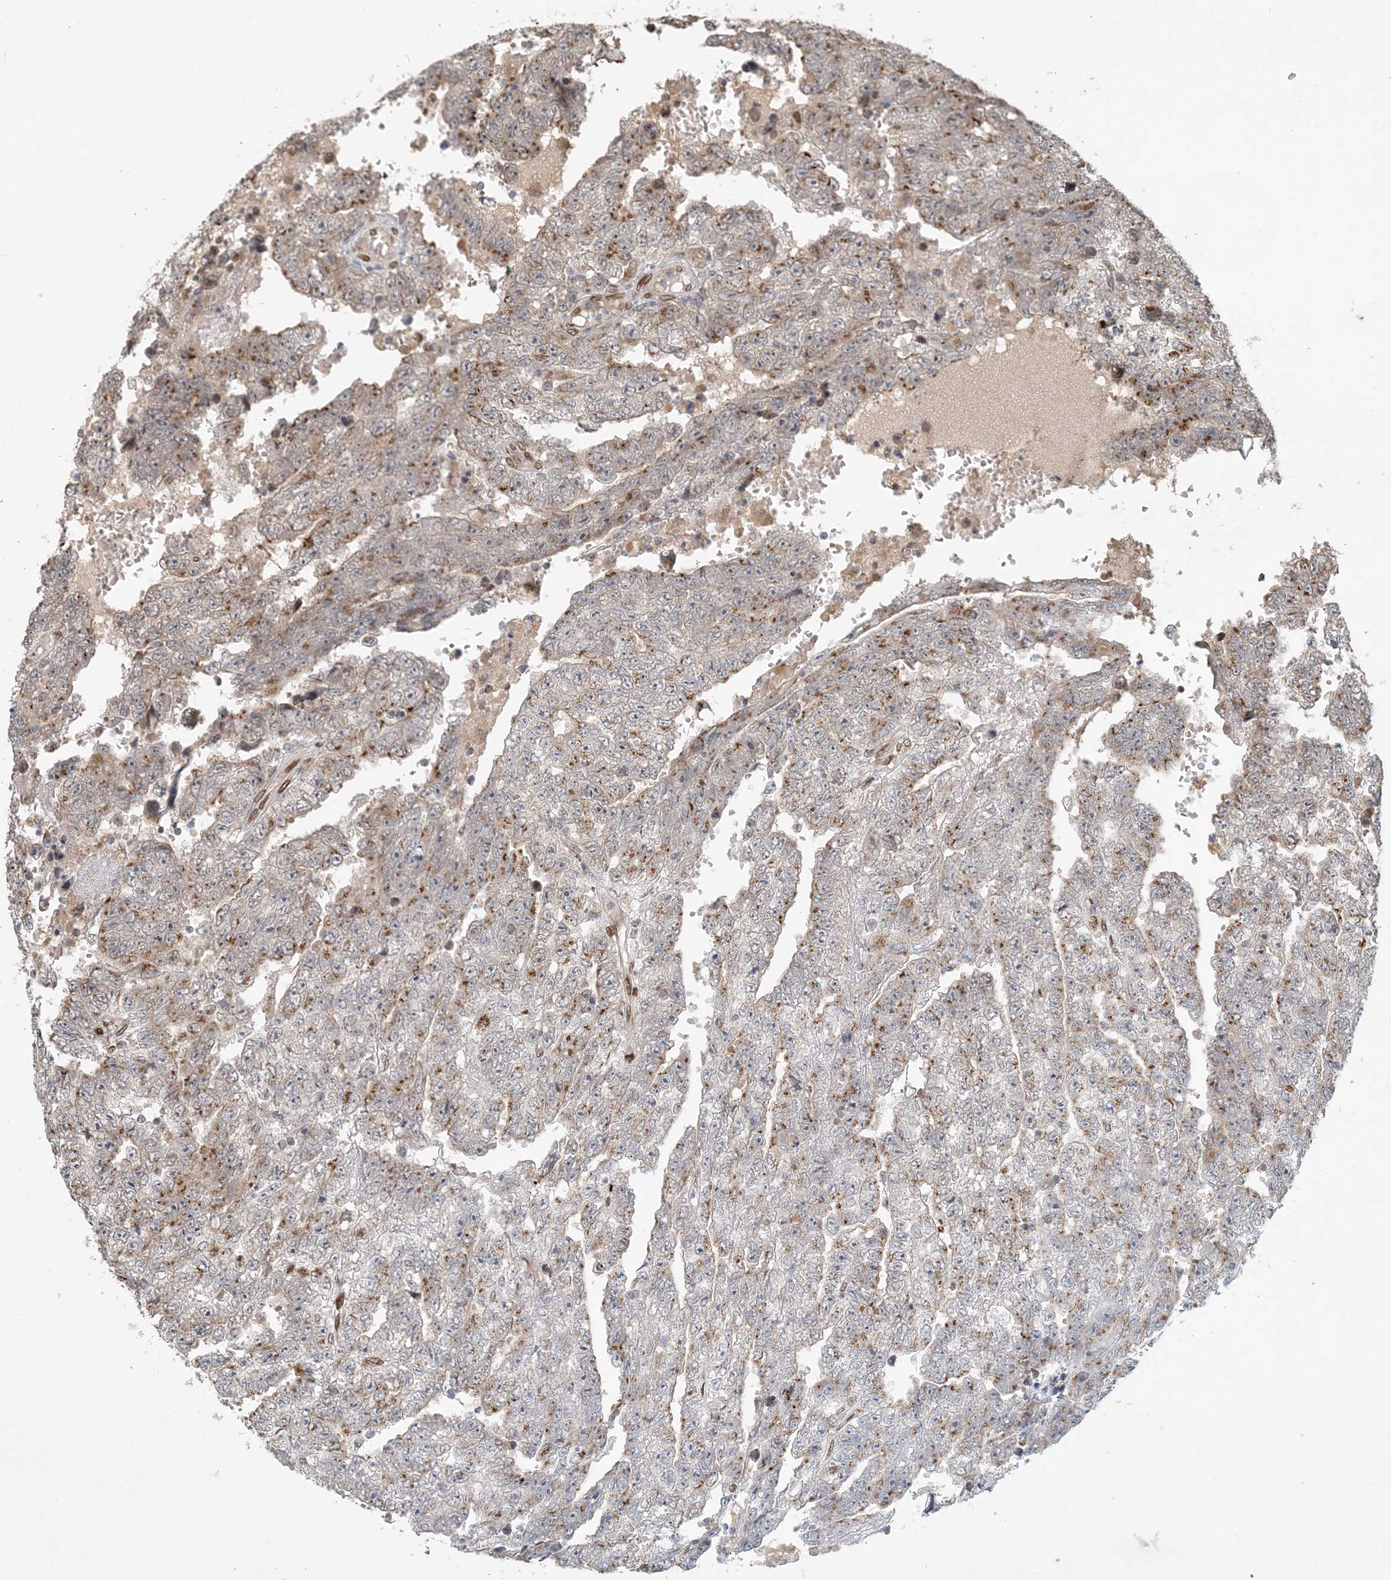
{"staining": {"intensity": "weak", "quantity": "<25%", "location": "cytoplasmic/membranous"}, "tissue": "testis cancer", "cell_type": "Tumor cells", "image_type": "cancer", "snomed": [{"axis": "morphology", "description": "Carcinoma, Embryonal, NOS"}, {"axis": "topography", "description": "Testis"}], "caption": "Protein analysis of testis cancer shows no significant expression in tumor cells.", "gene": "SLC35A2", "patient": {"sex": "male", "age": 25}}